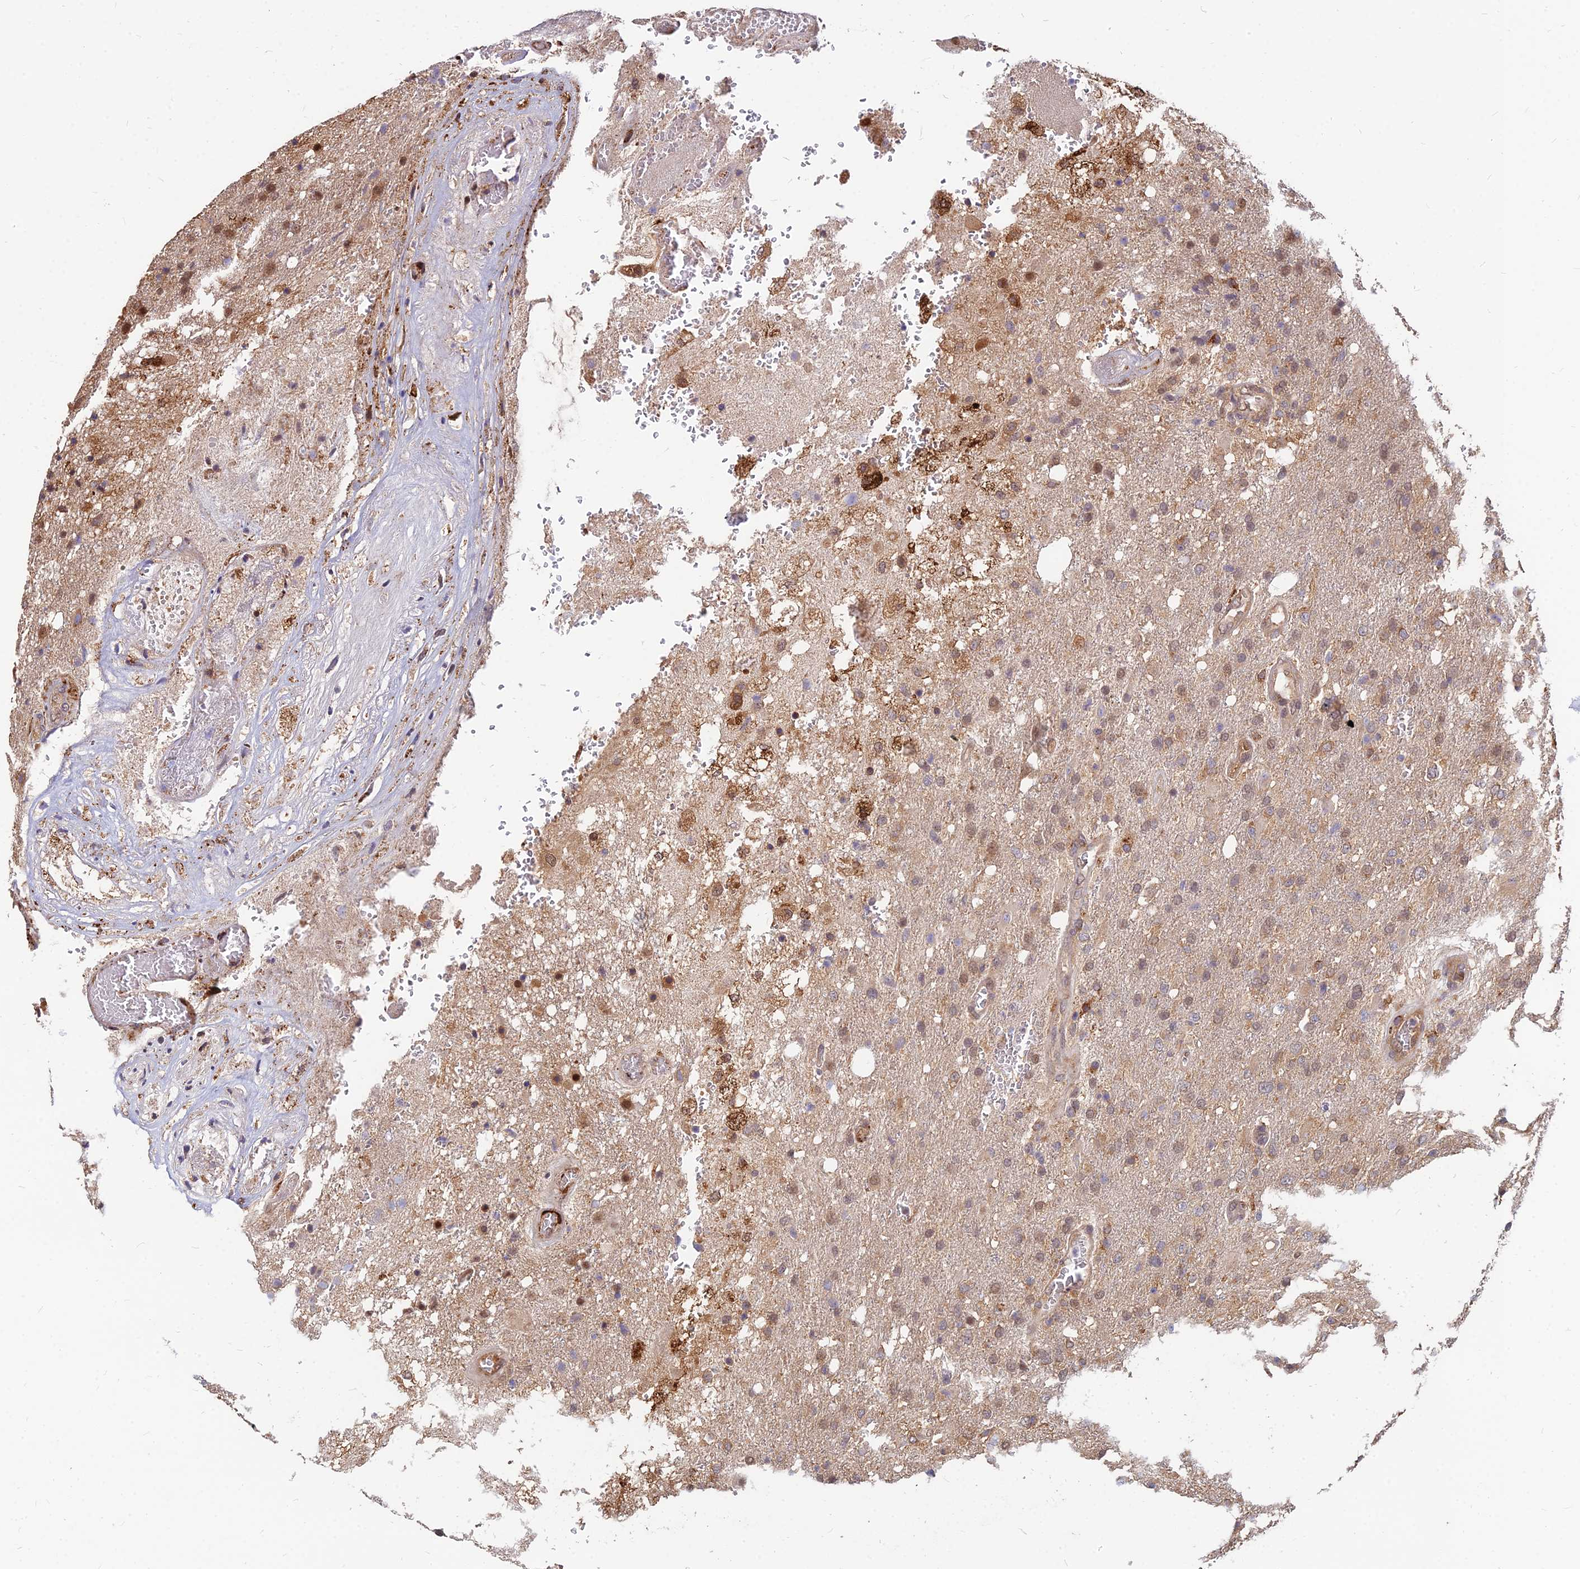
{"staining": {"intensity": "weak", "quantity": "25%-75%", "location": "cytoplasmic/membranous,nuclear"}, "tissue": "glioma", "cell_type": "Tumor cells", "image_type": "cancer", "snomed": [{"axis": "morphology", "description": "Glioma, malignant, High grade"}, {"axis": "topography", "description": "Brain"}], "caption": "A histopathology image of human high-grade glioma (malignant) stained for a protein exhibits weak cytoplasmic/membranous and nuclear brown staining in tumor cells.", "gene": "CCT6B", "patient": {"sex": "female", "age": 74}}